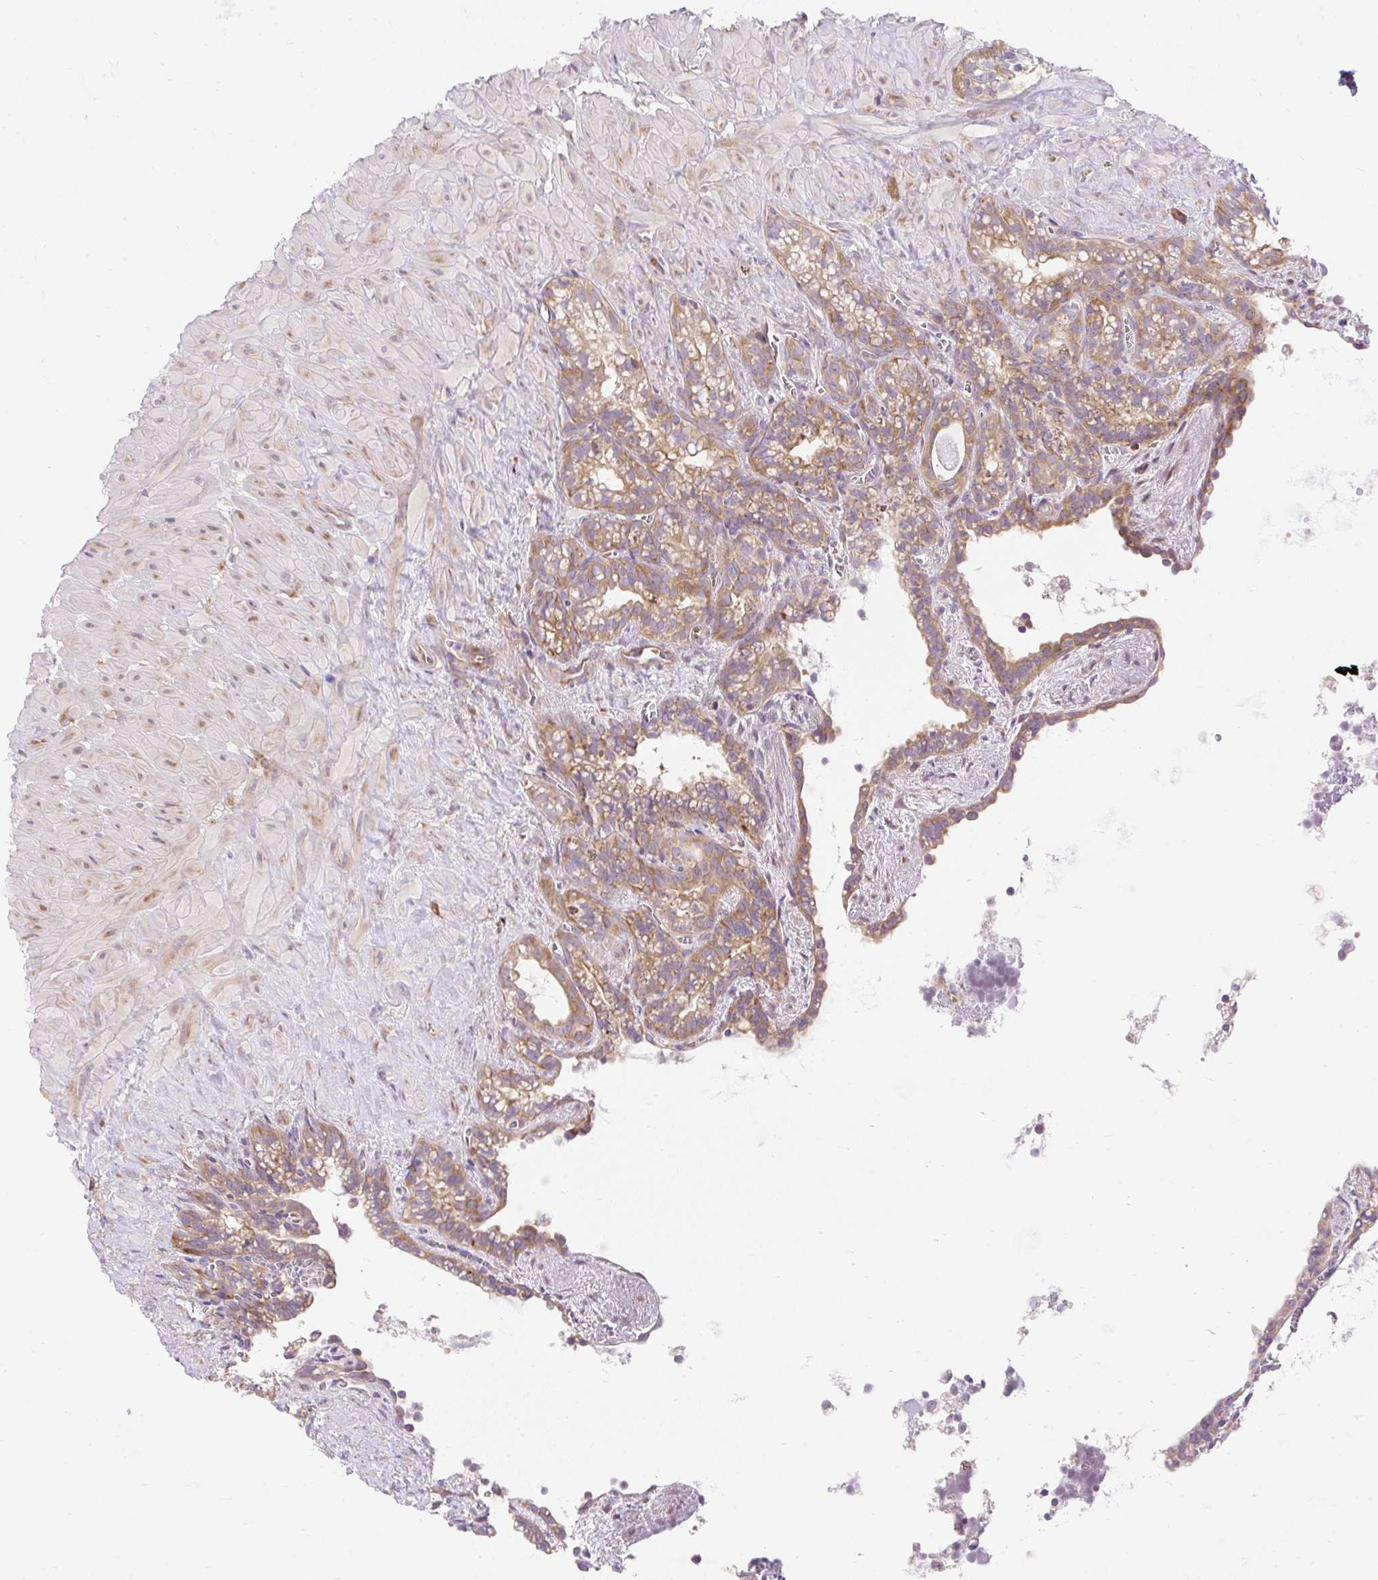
{"staining": {"intensity": "moderate", "quantity": "25%-75%", "location": "cytoplasmic/membranous"}, "tissue": "seminal vesicle", "cell_type": "Glandular cells", "image_type": "normal", "snomed": [{"axis": "morphology", "description": "Normal tissue, NOS"}, {"axis": "topography", "description": "Seminal veicle"}], "caption": "This histopathology image shows normal seminal vesicle stained with IHC to label a protein in brown. The cytoplasmic/membranous of glandular cells show moderate positivity for the protein. Nuclei are counter-stained blue.", "gene": "GPR45", "patient": {"sex": "male", "age": 76}}